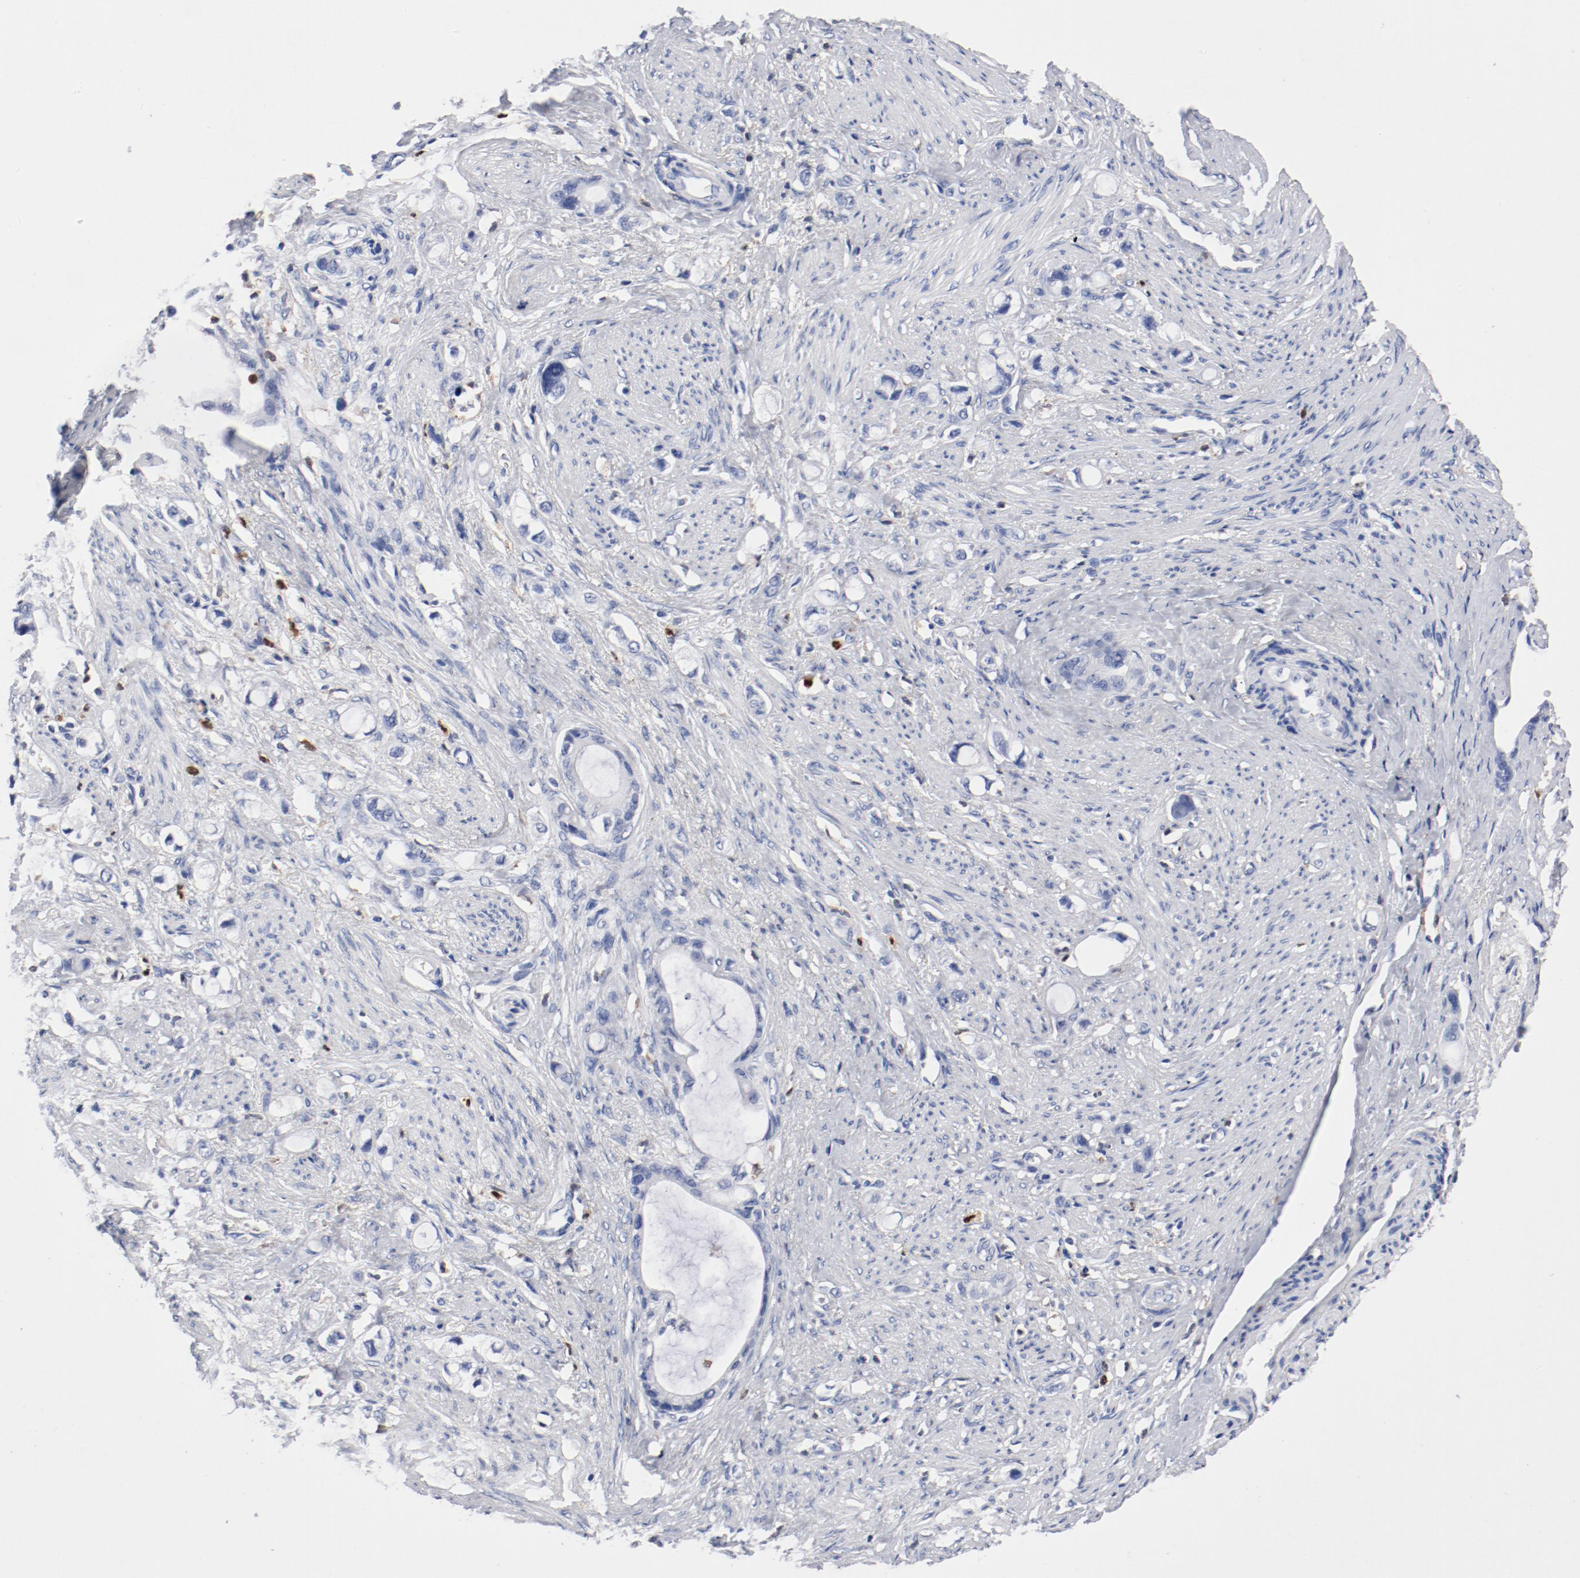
{"staining": {"intensity": "negative", "quantity": "none", "location": "none"}, "tissue": "stomach cancer", "cell_type": "Tumor cells", "image_type": "cancer", "snomed": [{"axis": "morphology", "description": "Adenocarcinoma, NOS"}, {"axis": "topography", "description": "Stomach"}], "caption": "Stomach cancer was stained to show a protein in brown. There is no significant positivity in tumor cells.", "gene": "NCF1", "patient": {"sex": "female", "age": 75}}